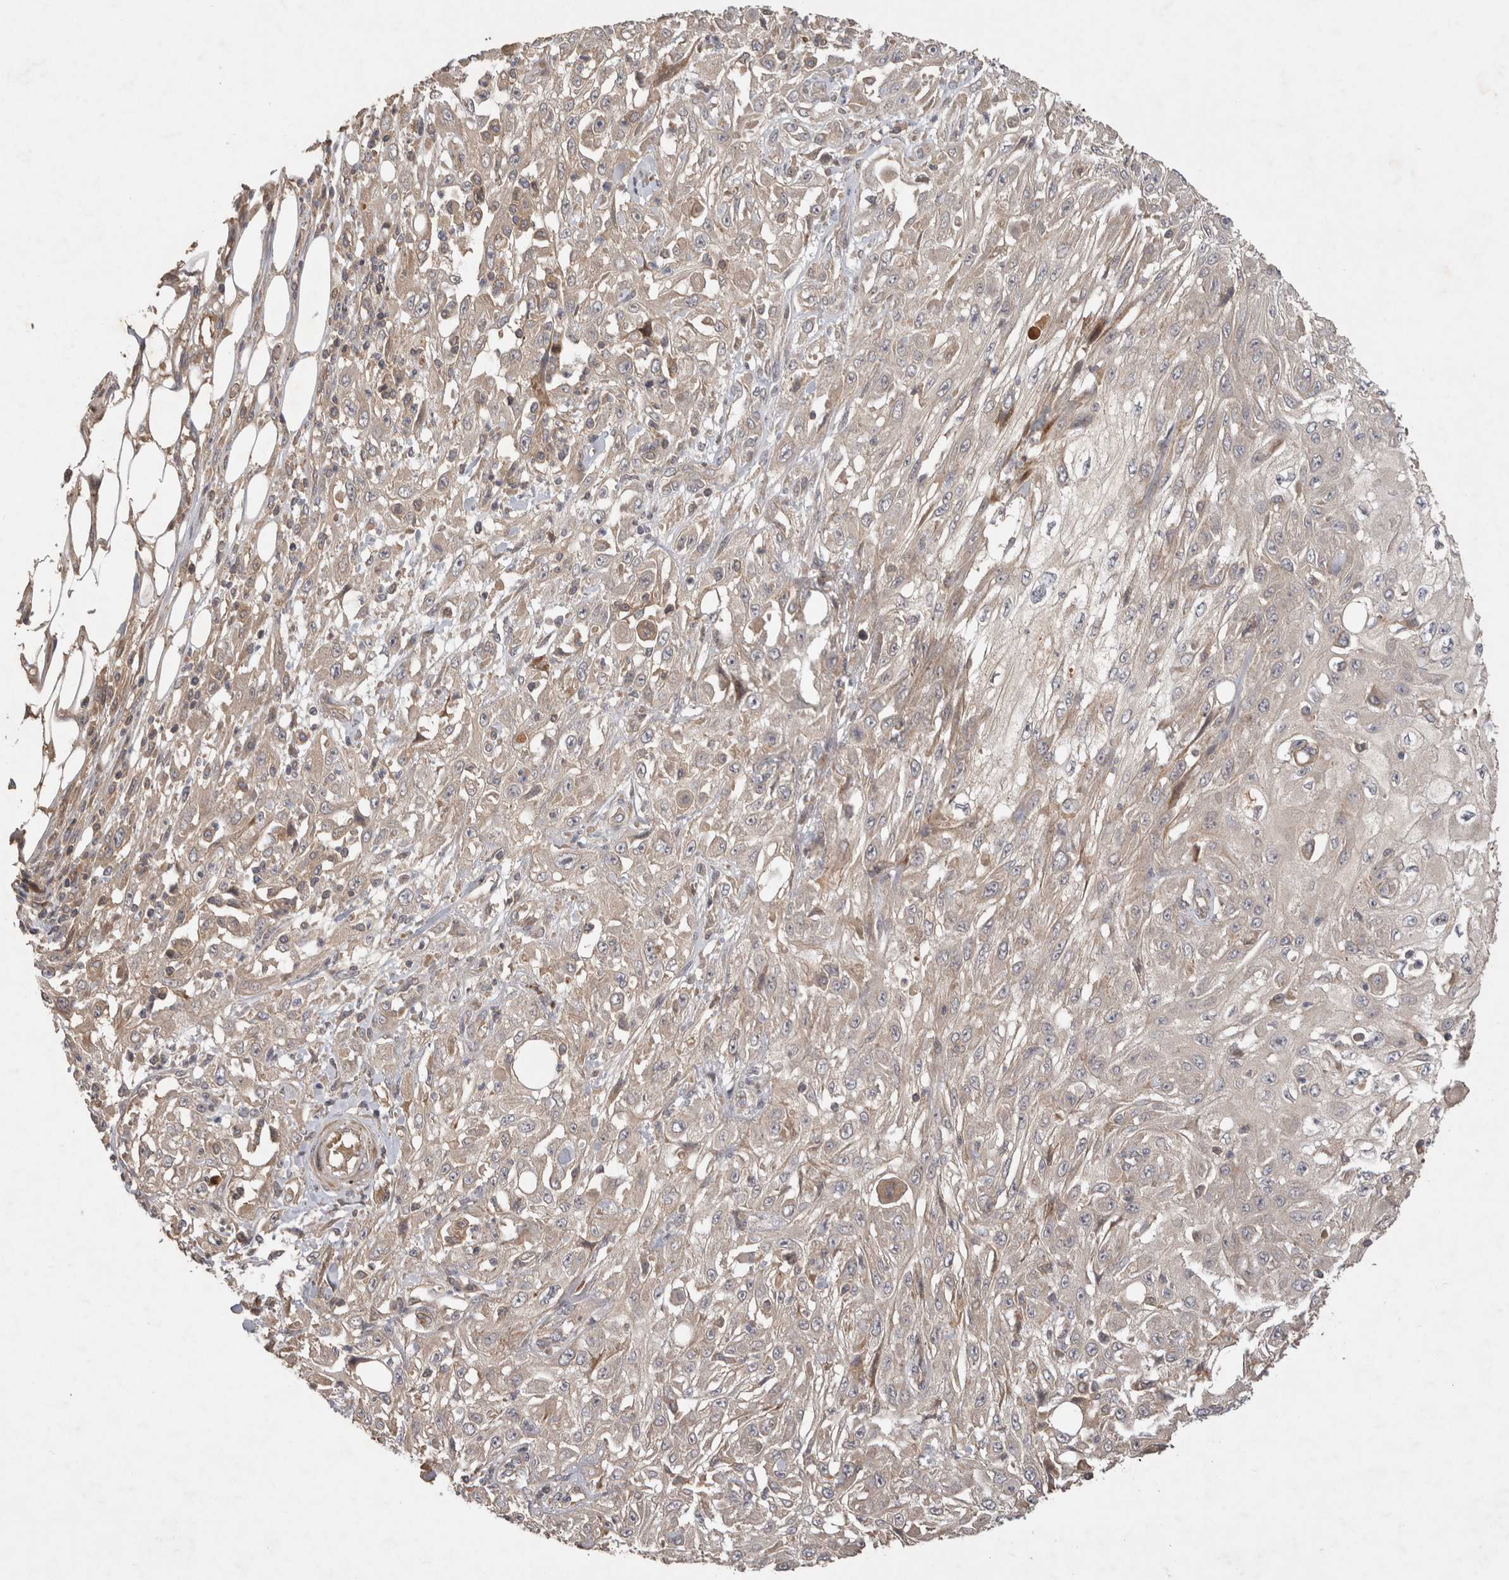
{"staining": {"intensity": "negative", "quantity": "none", "location": "none"}, "tissue": "skin cancer", "cell_type": "Tumor cells", "image_type": "cancer", "snomed": [{"axis": "morphology", "description": "Squamous cell carcinoma, NOS"}, {"axis": "morphology", "description": "Squamous cell carcinoma, metastatic, NOS"}, {"axis": "topography", "description": "Skin"}, {"axis": "topography", "description": "Lymph node"}], "caption": "This is an immunohistochemistry micrograph of human skin squamous cell carcinoma. There is no expression in tumor cells.", "gene": "PPP1R42", "patient": {"sex": "male", "age": 75}}